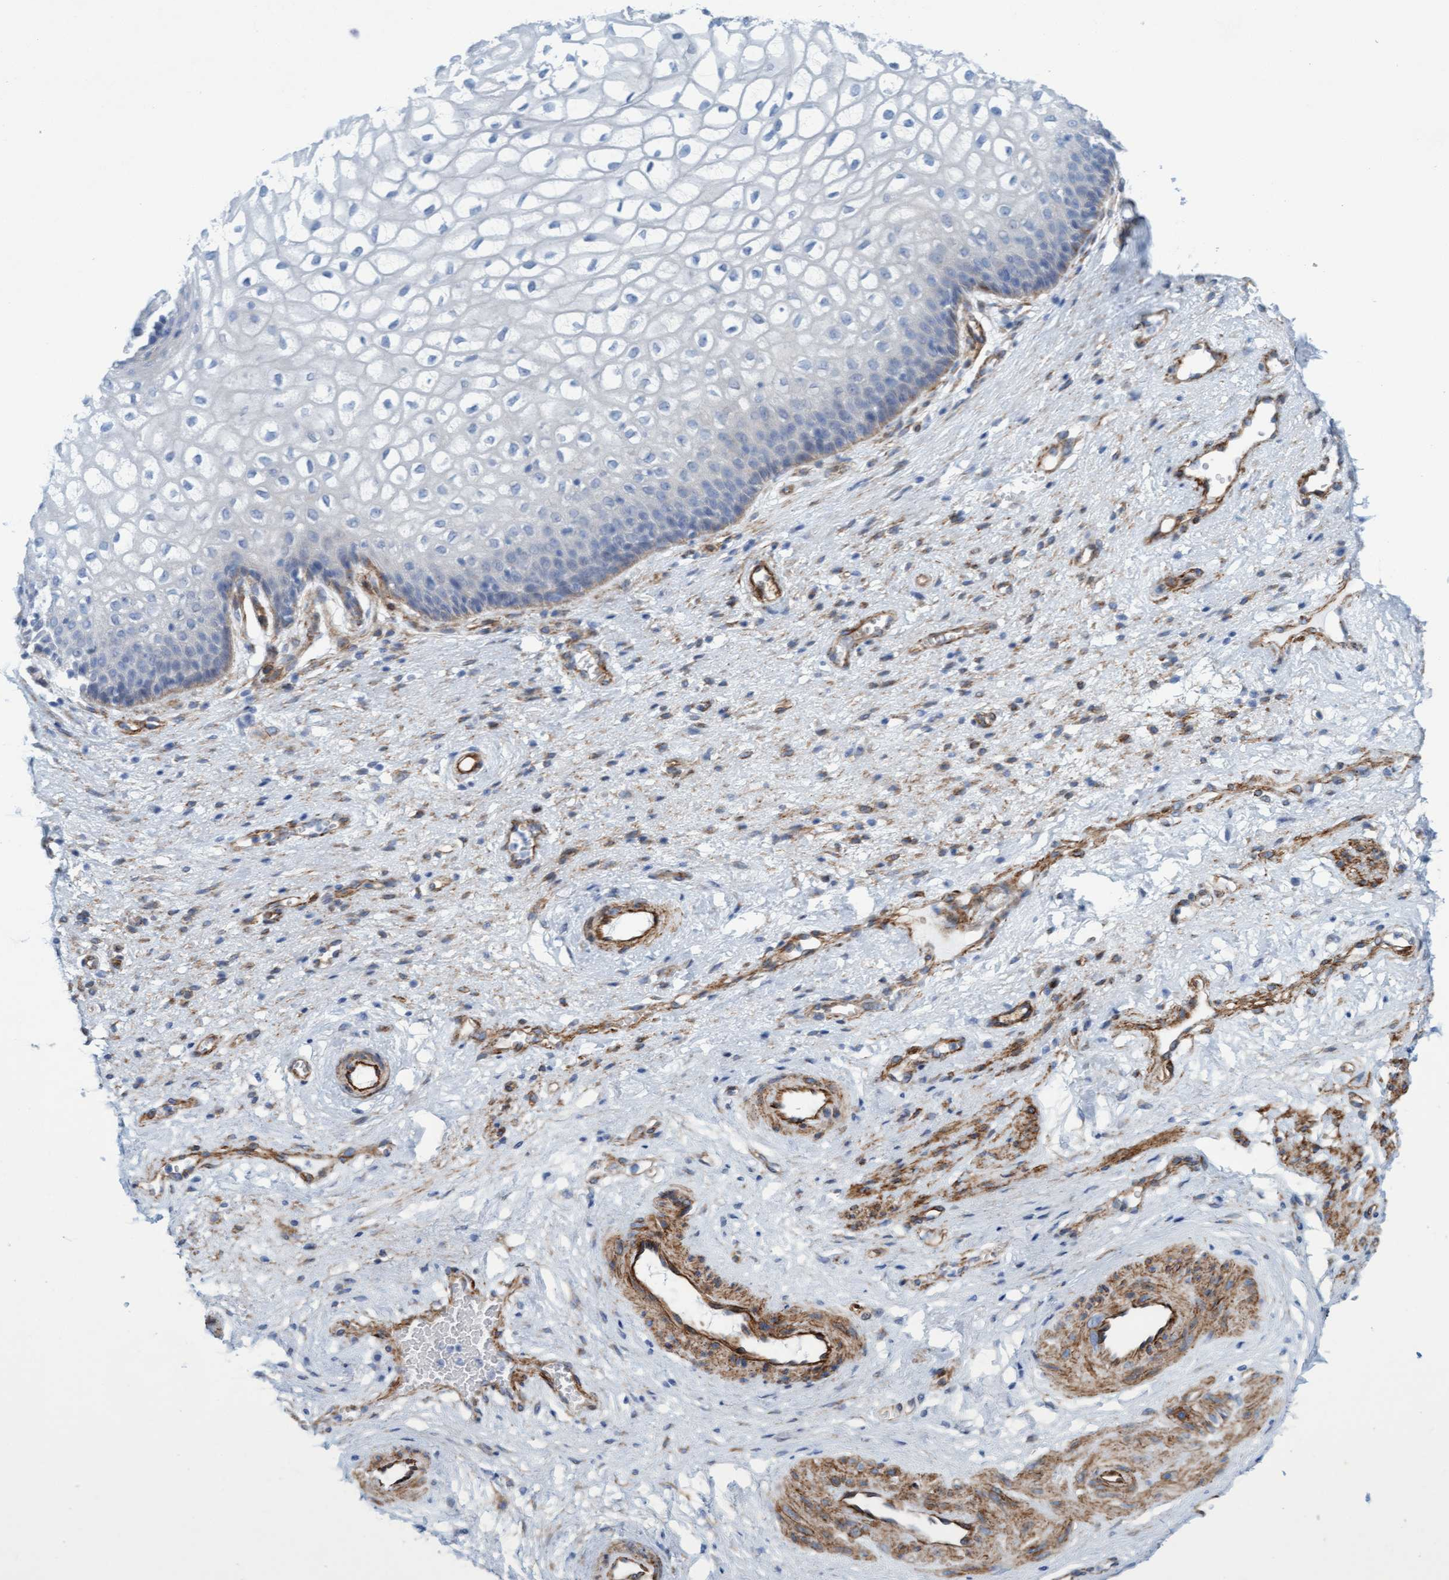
{"staining": {"intensity": "negative", "quantity": "none", "location": "none"}, "tissue": "vagina", "cell_type": "Squamous epithelial cells", "image_type": "normal", "snomed": [{"axis": "morphology", "description": "Normal tissue, NOS"}, {"axis": "topography", "description": "Vagina"}], "caption": "The photomicrograph exhibits no significant staining in squamous epithelial cells of vagina.", "gene": "MTFR1", "patient": {"sex": "female", "age": 34}}